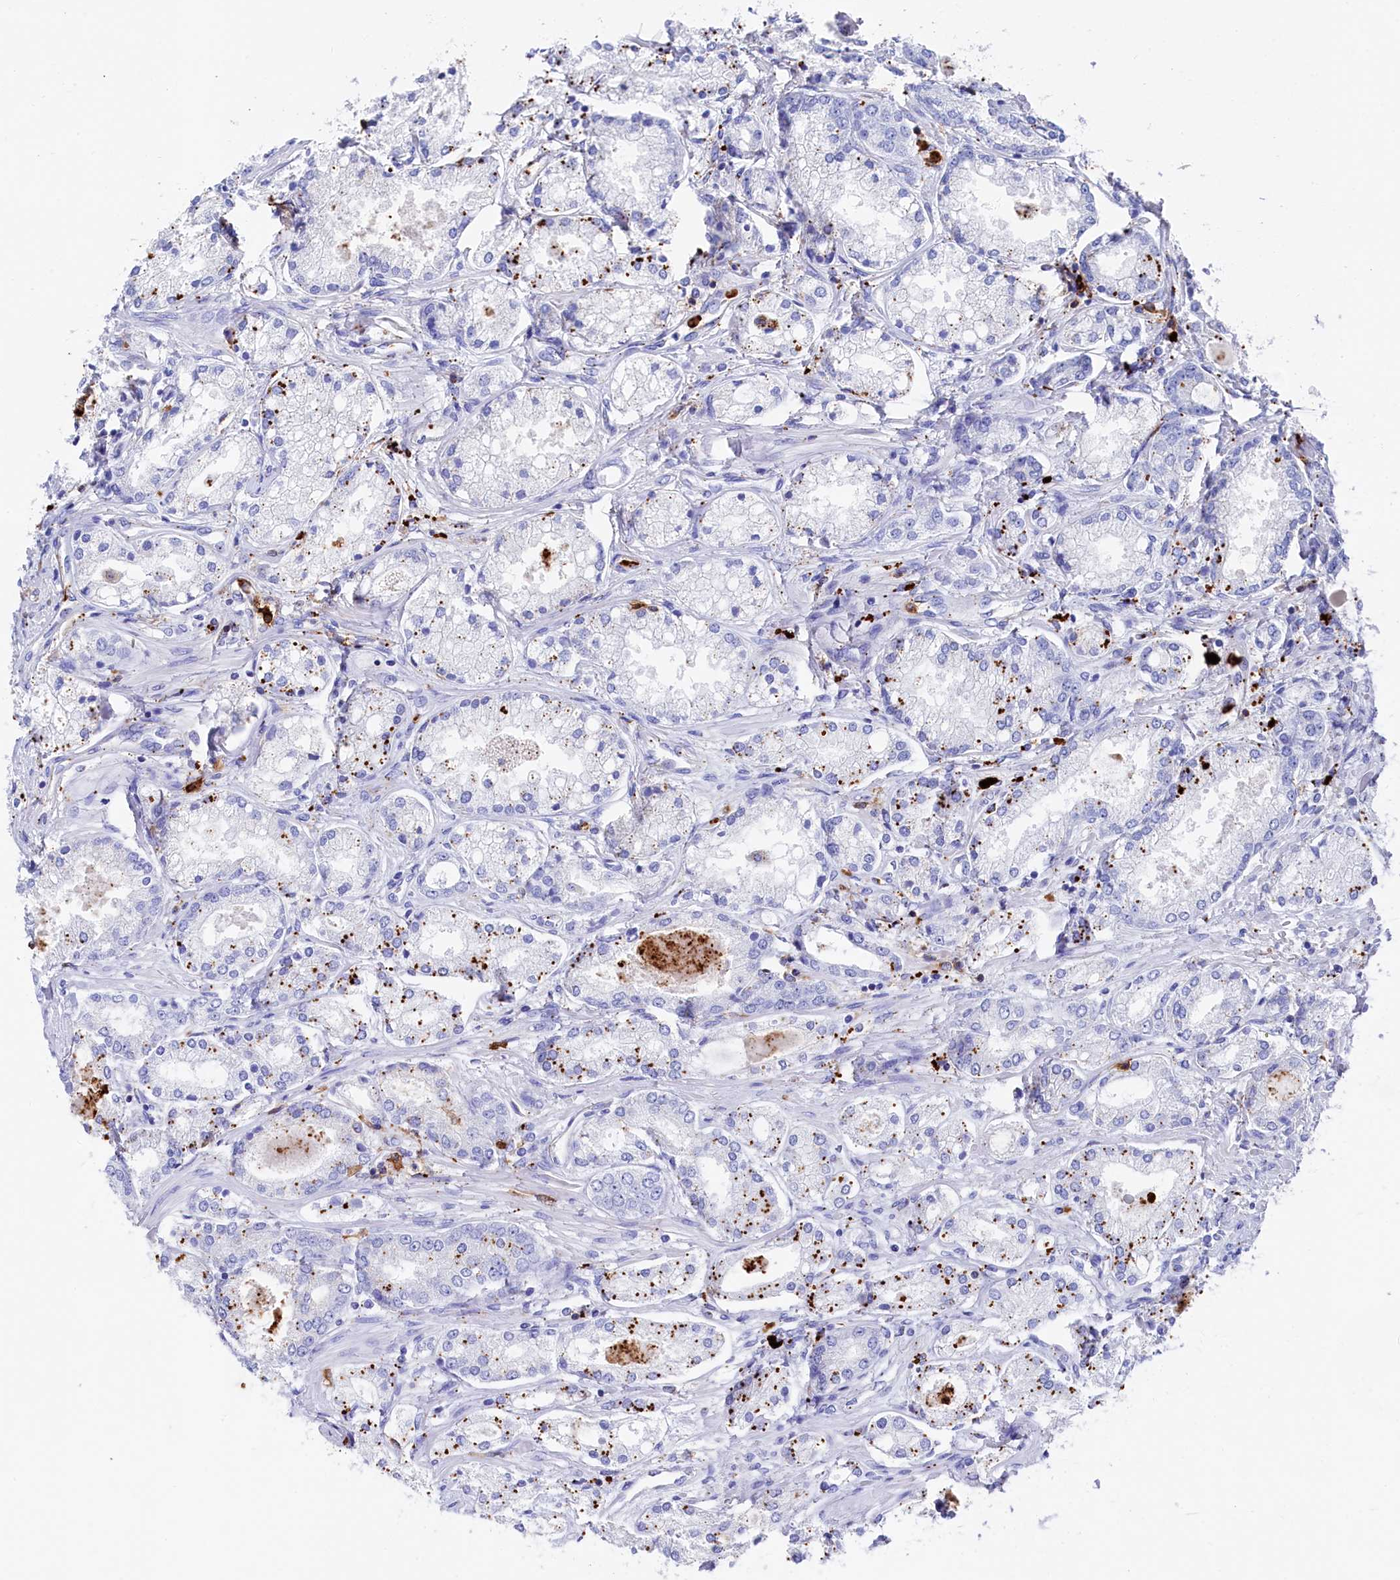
{"staining": {"intensity": "moderate", "quantity": "<25%", "location": "cytoplasmic/membranous"}, "tissue": "prostate cancer", "cell_type": "Tumor cells", "image_type": "cancer", "snomed": [{"axis": "morphology", "description": "Adenocarcinoma, Low grade"}, {"axis": "topography", "description": "Prostate"}], "caption": "Immunohistochemical staining of prostate adenocarcinoma (low-grade) demonstrates low levels of moderate cytoplasmic/membranous protein expression in about <25% of tumor cells.", "gene": "PLAC8", "patient": {"sex": "male", "age": 68}}